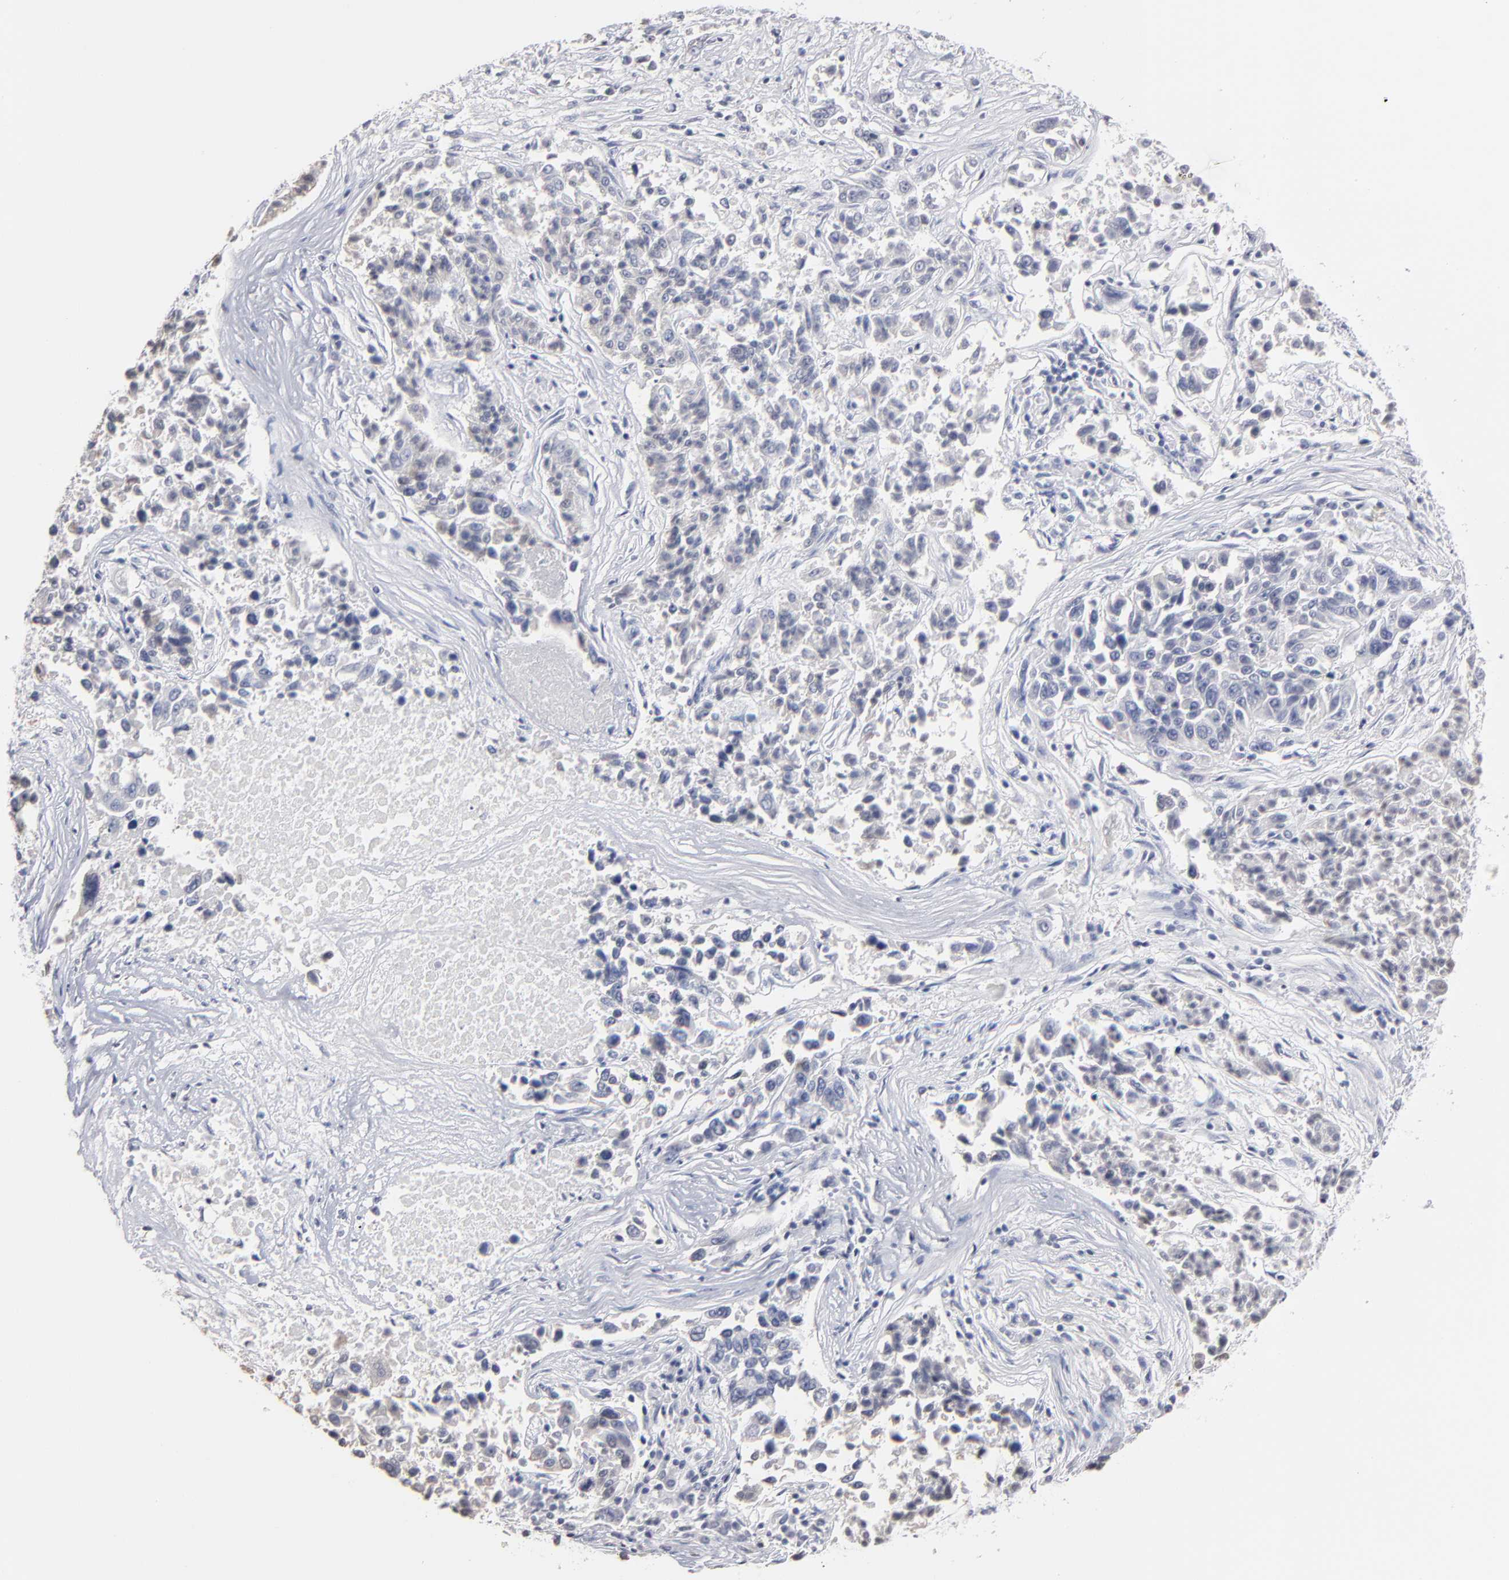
{"staining": {"intensity": "negative", "quantity": "none", "location": "none"}, "tissue": "lung cancer", "cell_type": "Tumor cells", "image_type": "cancer", "snomed": [{"axis": "morphology", "description": "Adenocarcinoma, NOS"}, {"axis": "topography", "description": "Lung"}], "caption": "Immunohistochemistry (IHC) micrograph of neoplastic tissue: human adenocarcinoma (lung) stained with DAB exhibits no significant protein positivity in tumor cells.", "gene": "RPH3A", "patient": {"sex": "male", "age": 84}}